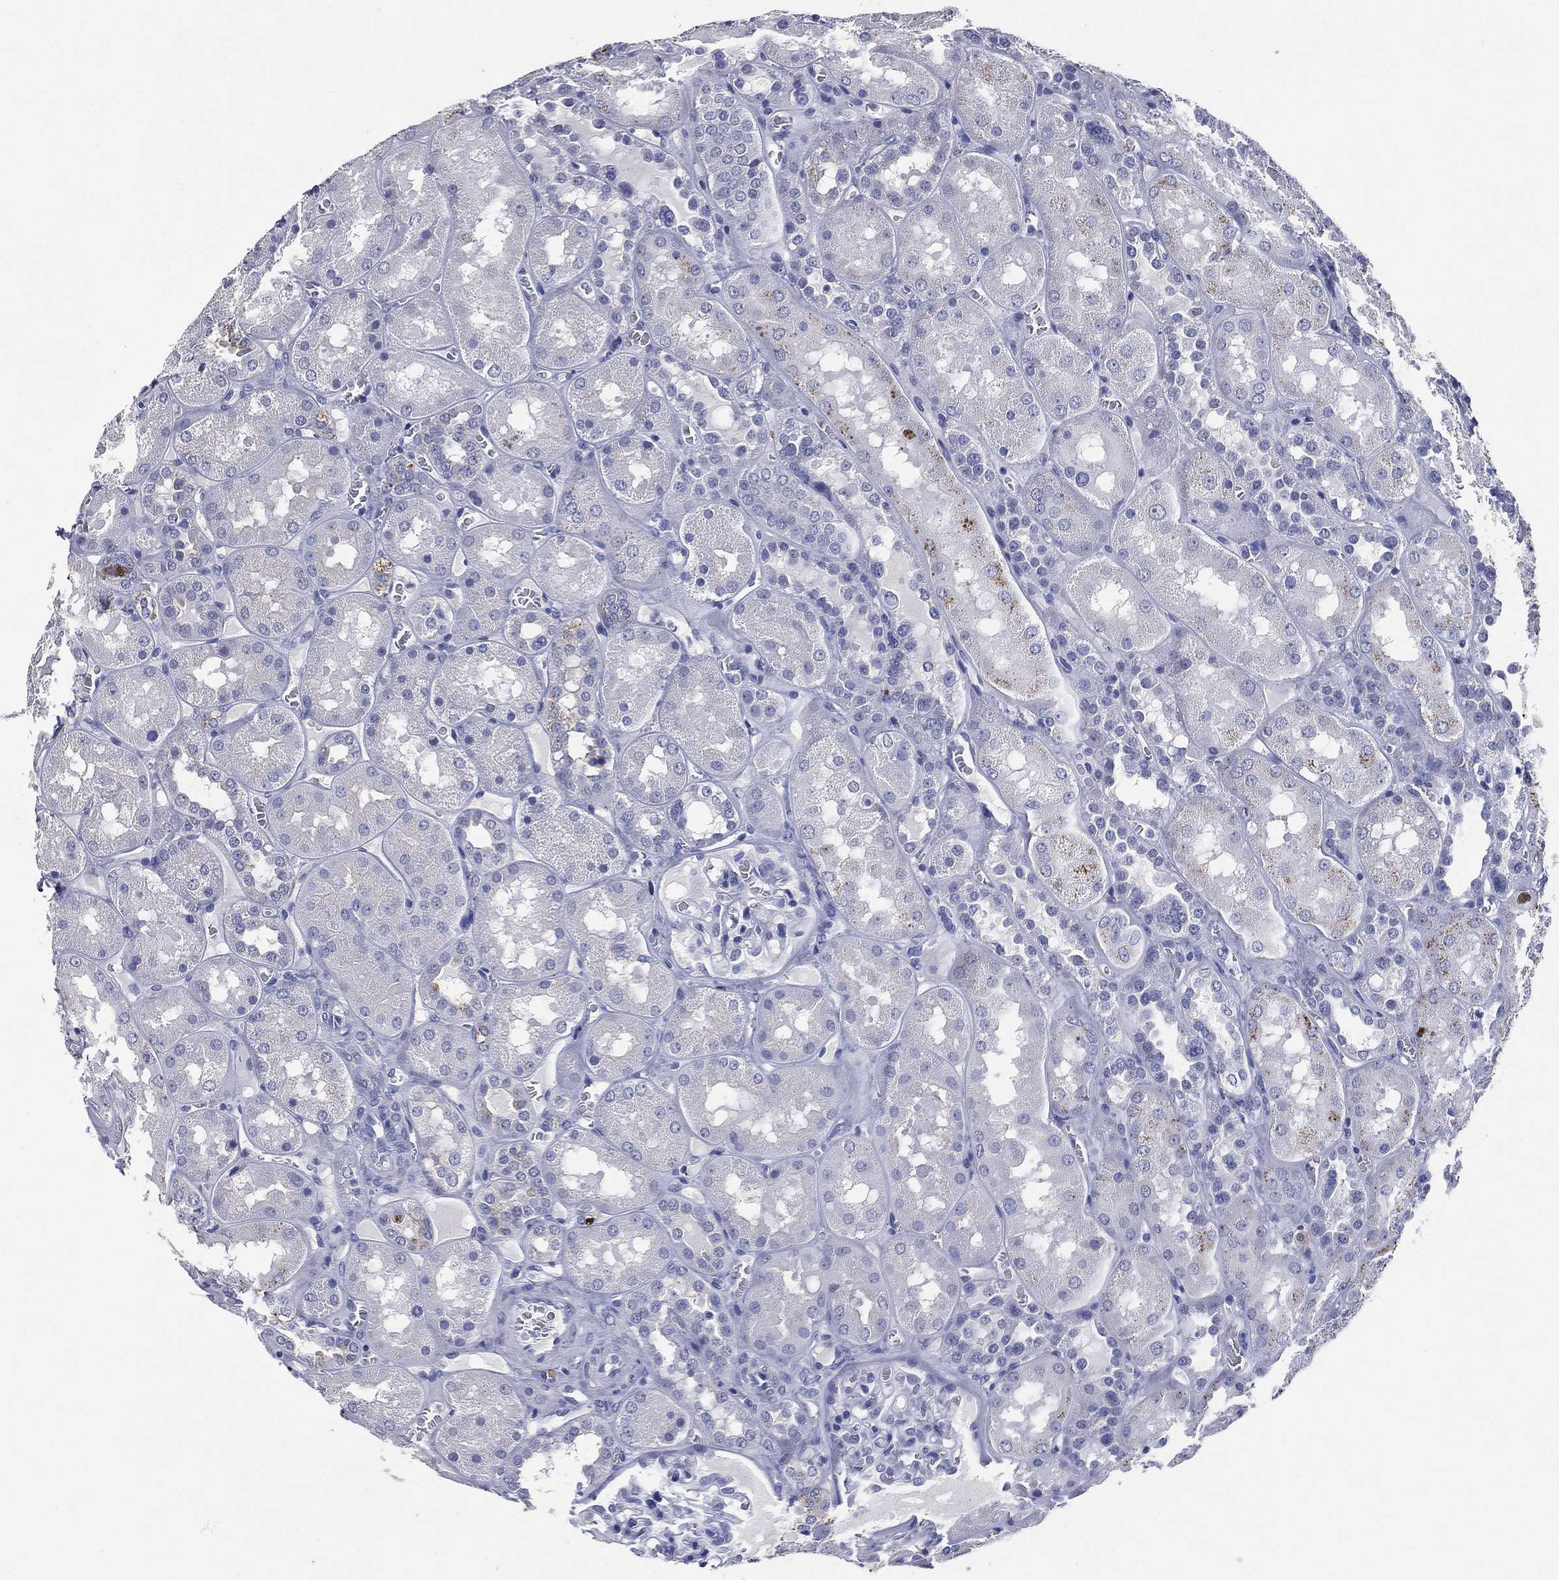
{"staining": {"intensity": "negative", "quantity": "none", "location": "none"}, "tissue": "kidney", "cell_type": "Cells in glomeruli", "image_type": "normal", "snomed": [{"axis": "morphology", "description": "Normal tissue, NOS"}, {"axis": "topography", "description": "Kidney"}], "caption": "Normal kidney was stained to show a protein in brown. There is no significant expression in cells in glomeruli.", "gene": "FSCN2", "patient": {"sex": "male", "age": 73}}